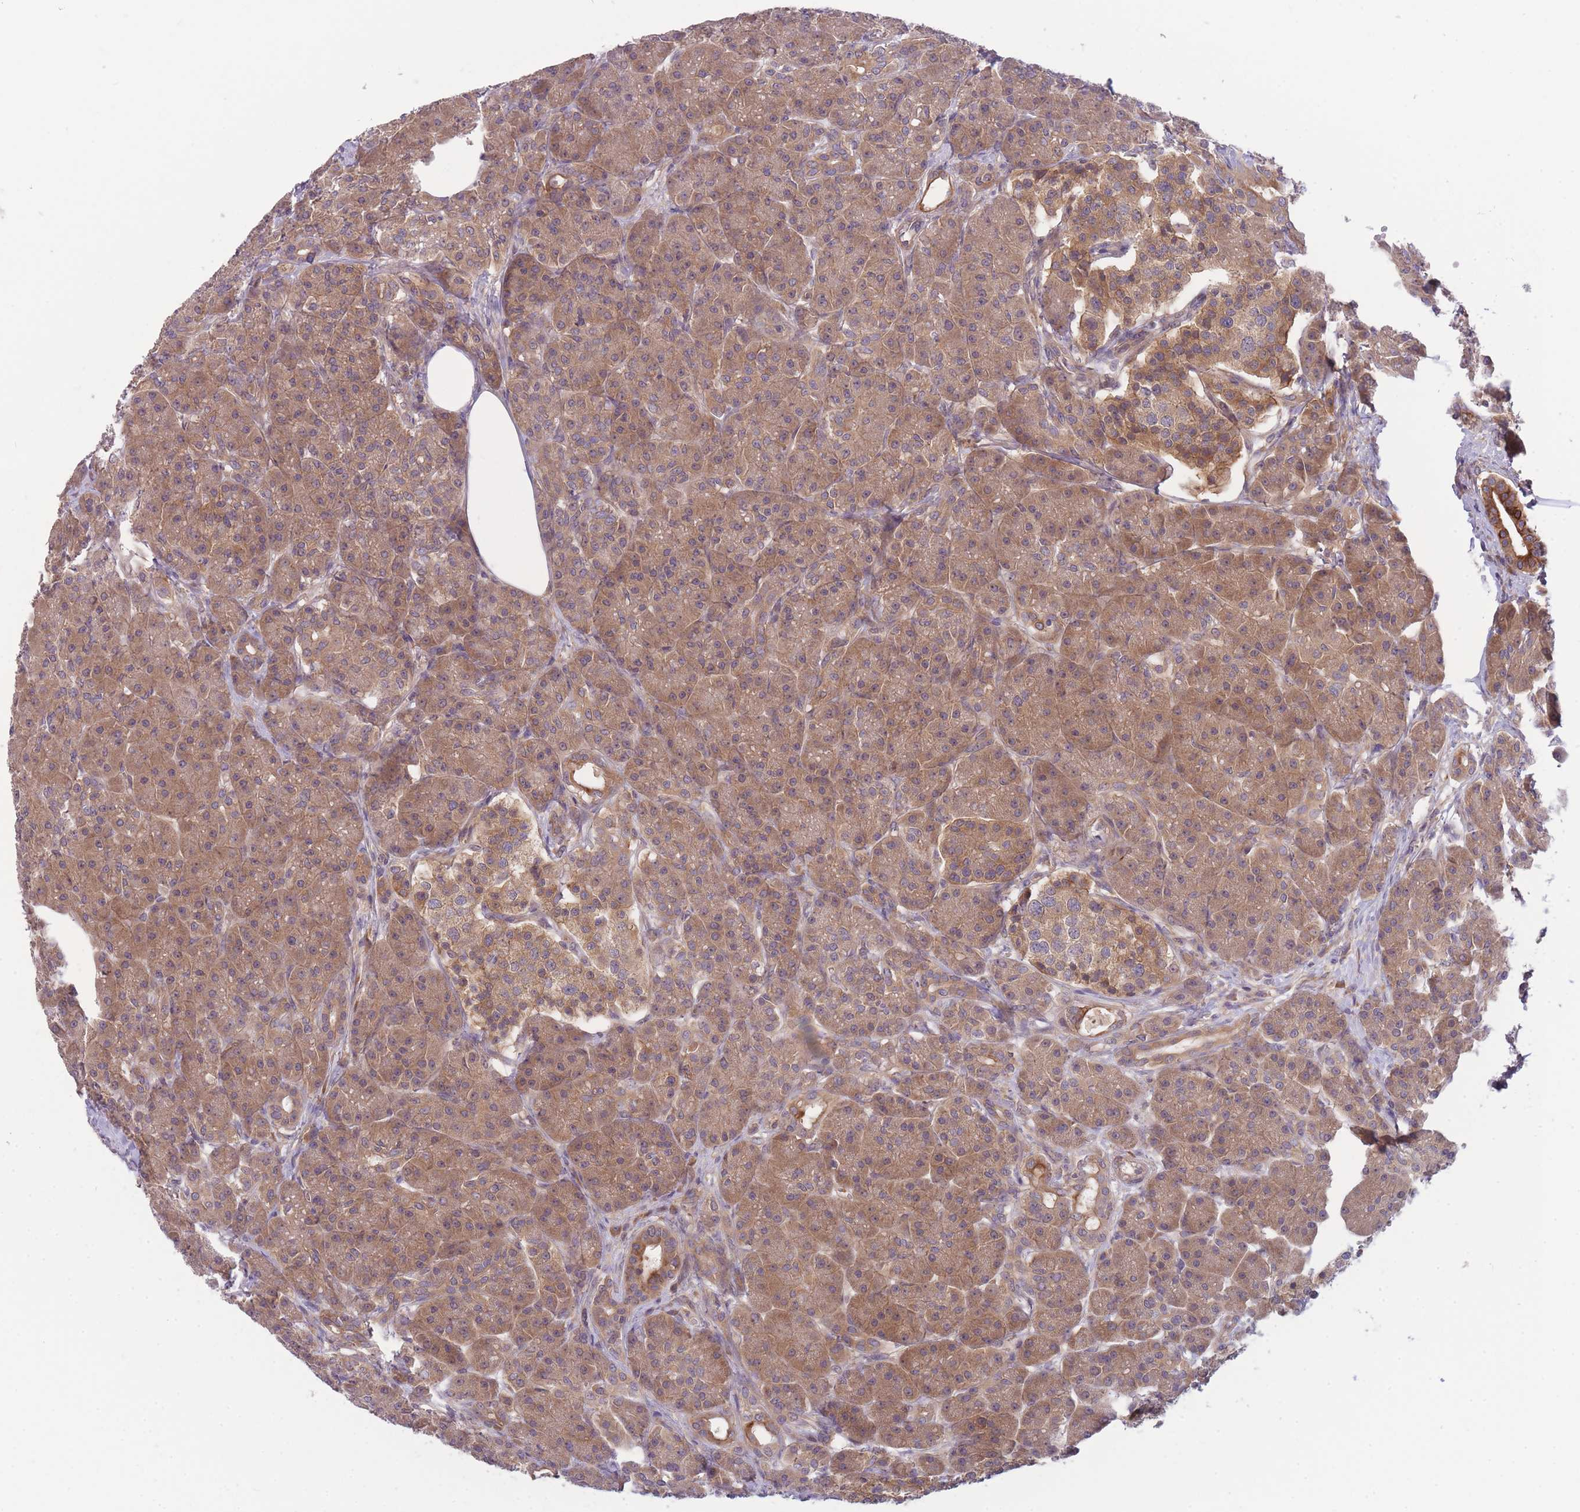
{"staining": {"intensity": "moderate", "quantity": ">75%", "location": "cytoplasmic/membranous"}, "tissue": "pancreas", "cell_type": "Exocrine glandular cells", "image_type": "normal", "snomed": [{"axis": "morphology", "description": "Normal tissue, NOS"}, {"axis": "topography", "description": "Pancreas"}], "caption": "Immunohistochemistry (IHC) histopathology image of benign pancreas: human pancreas stained using immunohistochemistry (IHC) displays medium levels of moderate protein expression localized specifically in the cytoplasmic/membranous of exocrine glandular cells, appearing as a cytoplasmic/membranous brown color.", "gene": "PFDN6", "patient": {"sex": "male", "age": 63}}